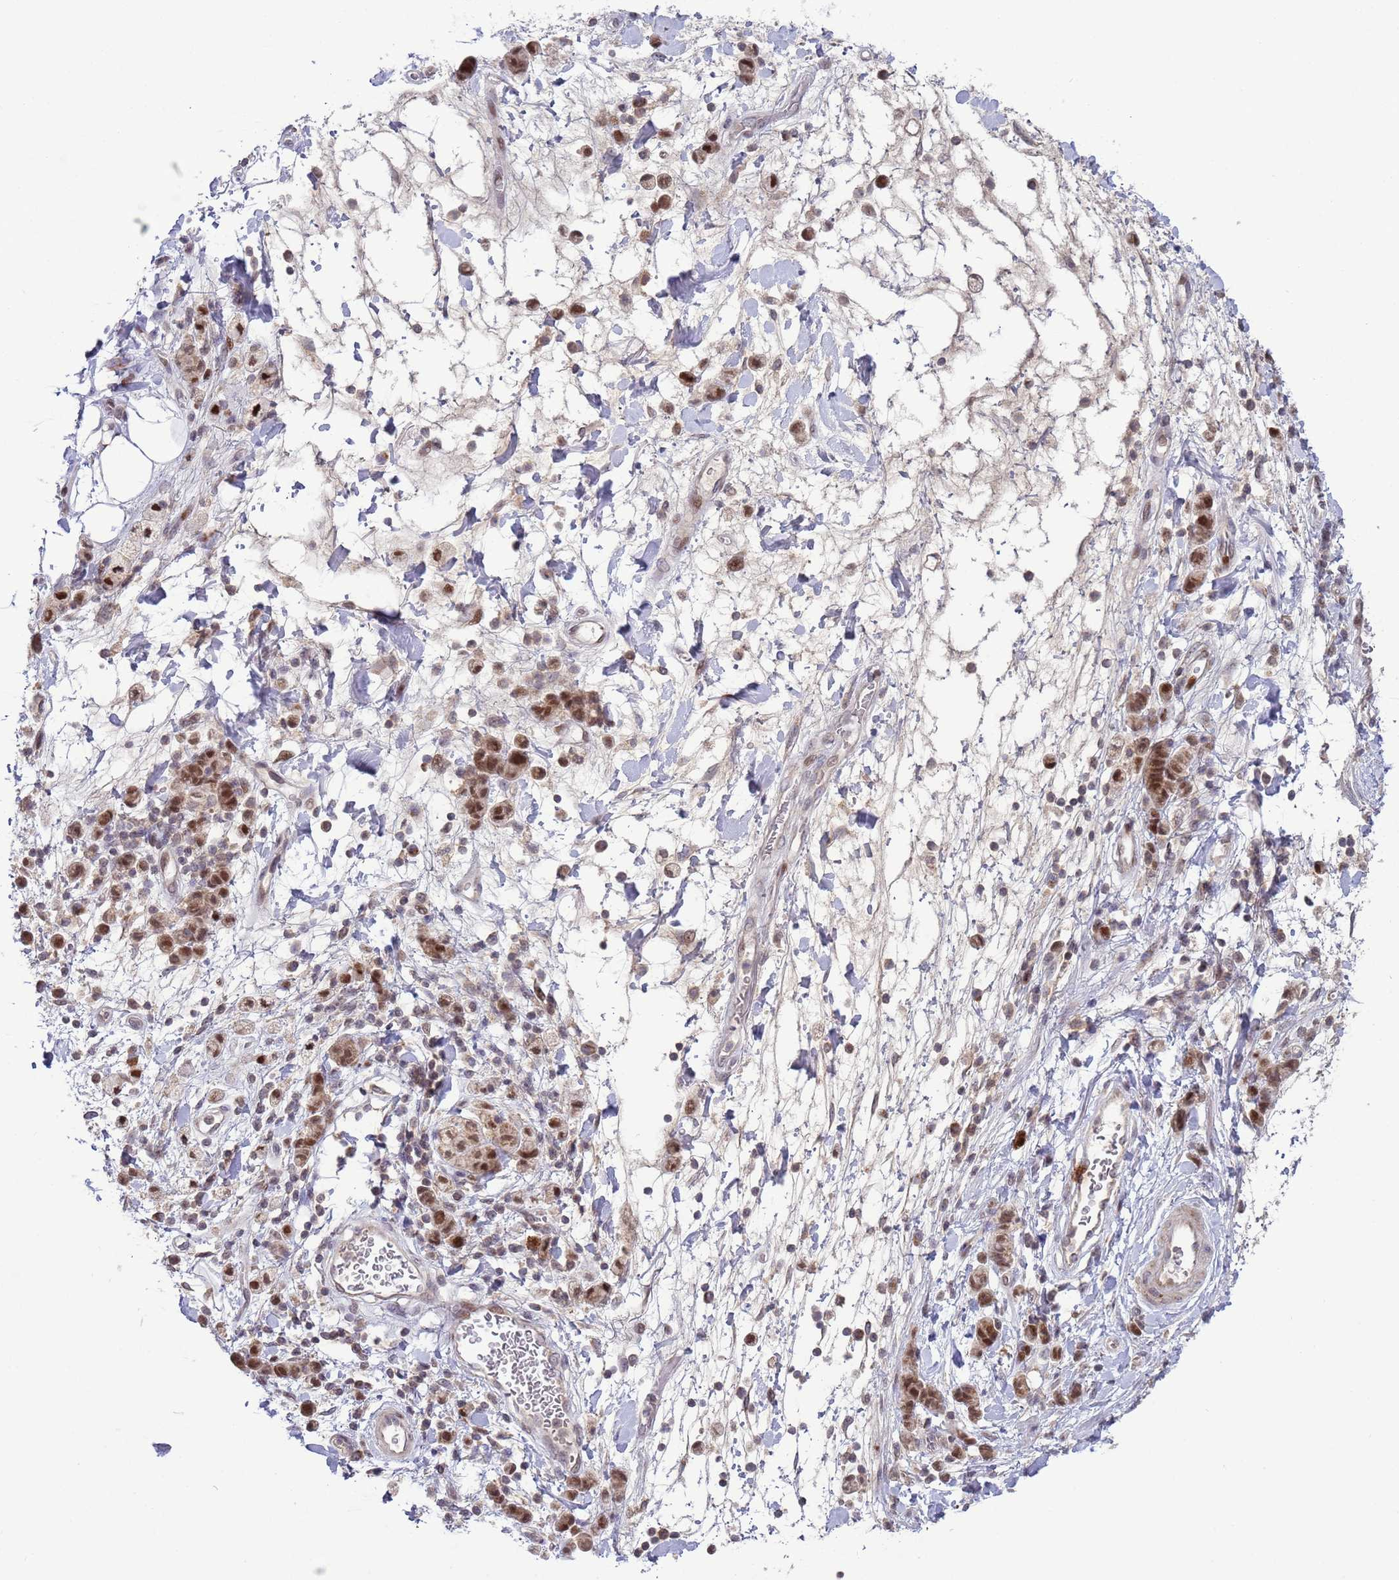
{"staining": {"intensity": "moderate", "quantity": ">75%", "location": "nuclear"}, "tissue": "stomach cancer", "cell_type": "Tumor cells", "image_type": "cancer", "snomed": [{"axis": "morphology", "description": "Adenocarcinoma, NOS"}, {"axis": "topography", "description": "Stomach"}], "caption": "Human adenocarcinoma (stomach) stained with a protein marker exhibits moderate staining in tumor cells.", "gene": "RCOR2", "patient": {"sex": "male", "age": 77}}